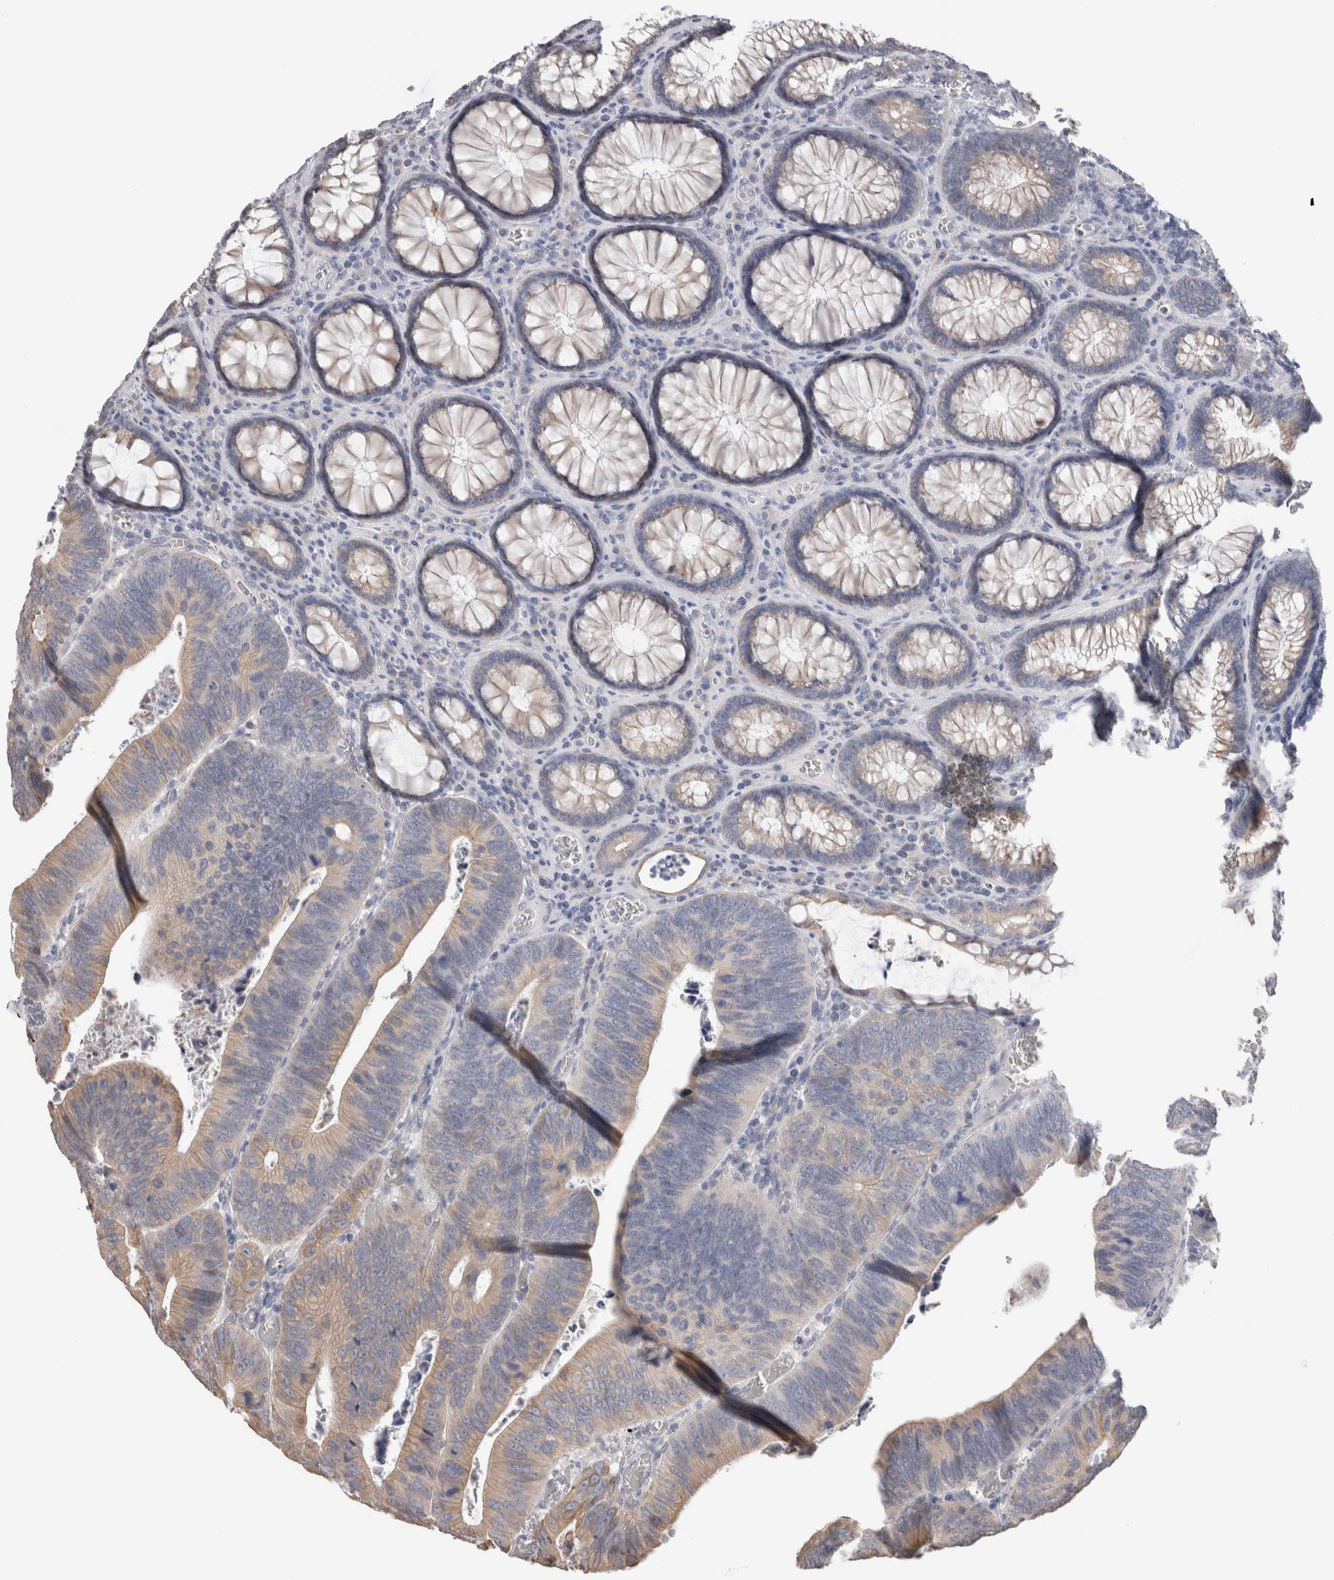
{"staining": {"intensity": "weak", "quantity": "25%-75%", "location": "cytoplasmic/membranous"}, "tissue": "colorectal cancer", "cell_type": "Tumor cells", "image_type": "cancer", "snomed": [{"axis": "morphology", "description": "Inflammation, NOS"}, {"axis": "morphology", "description": "Adenocarcinoma, NOS"}, {"axis": "topography", "description": "Colon"}], "caption": "High-power microscopy captured an immunohistochemistry image of colorectal cancer, revealing weak cytoplasmic/membranous positivity in about 25%-75% of tumor cells.", "gene": "SMAP2", "patient": {"sex": "male", "age": 72}}